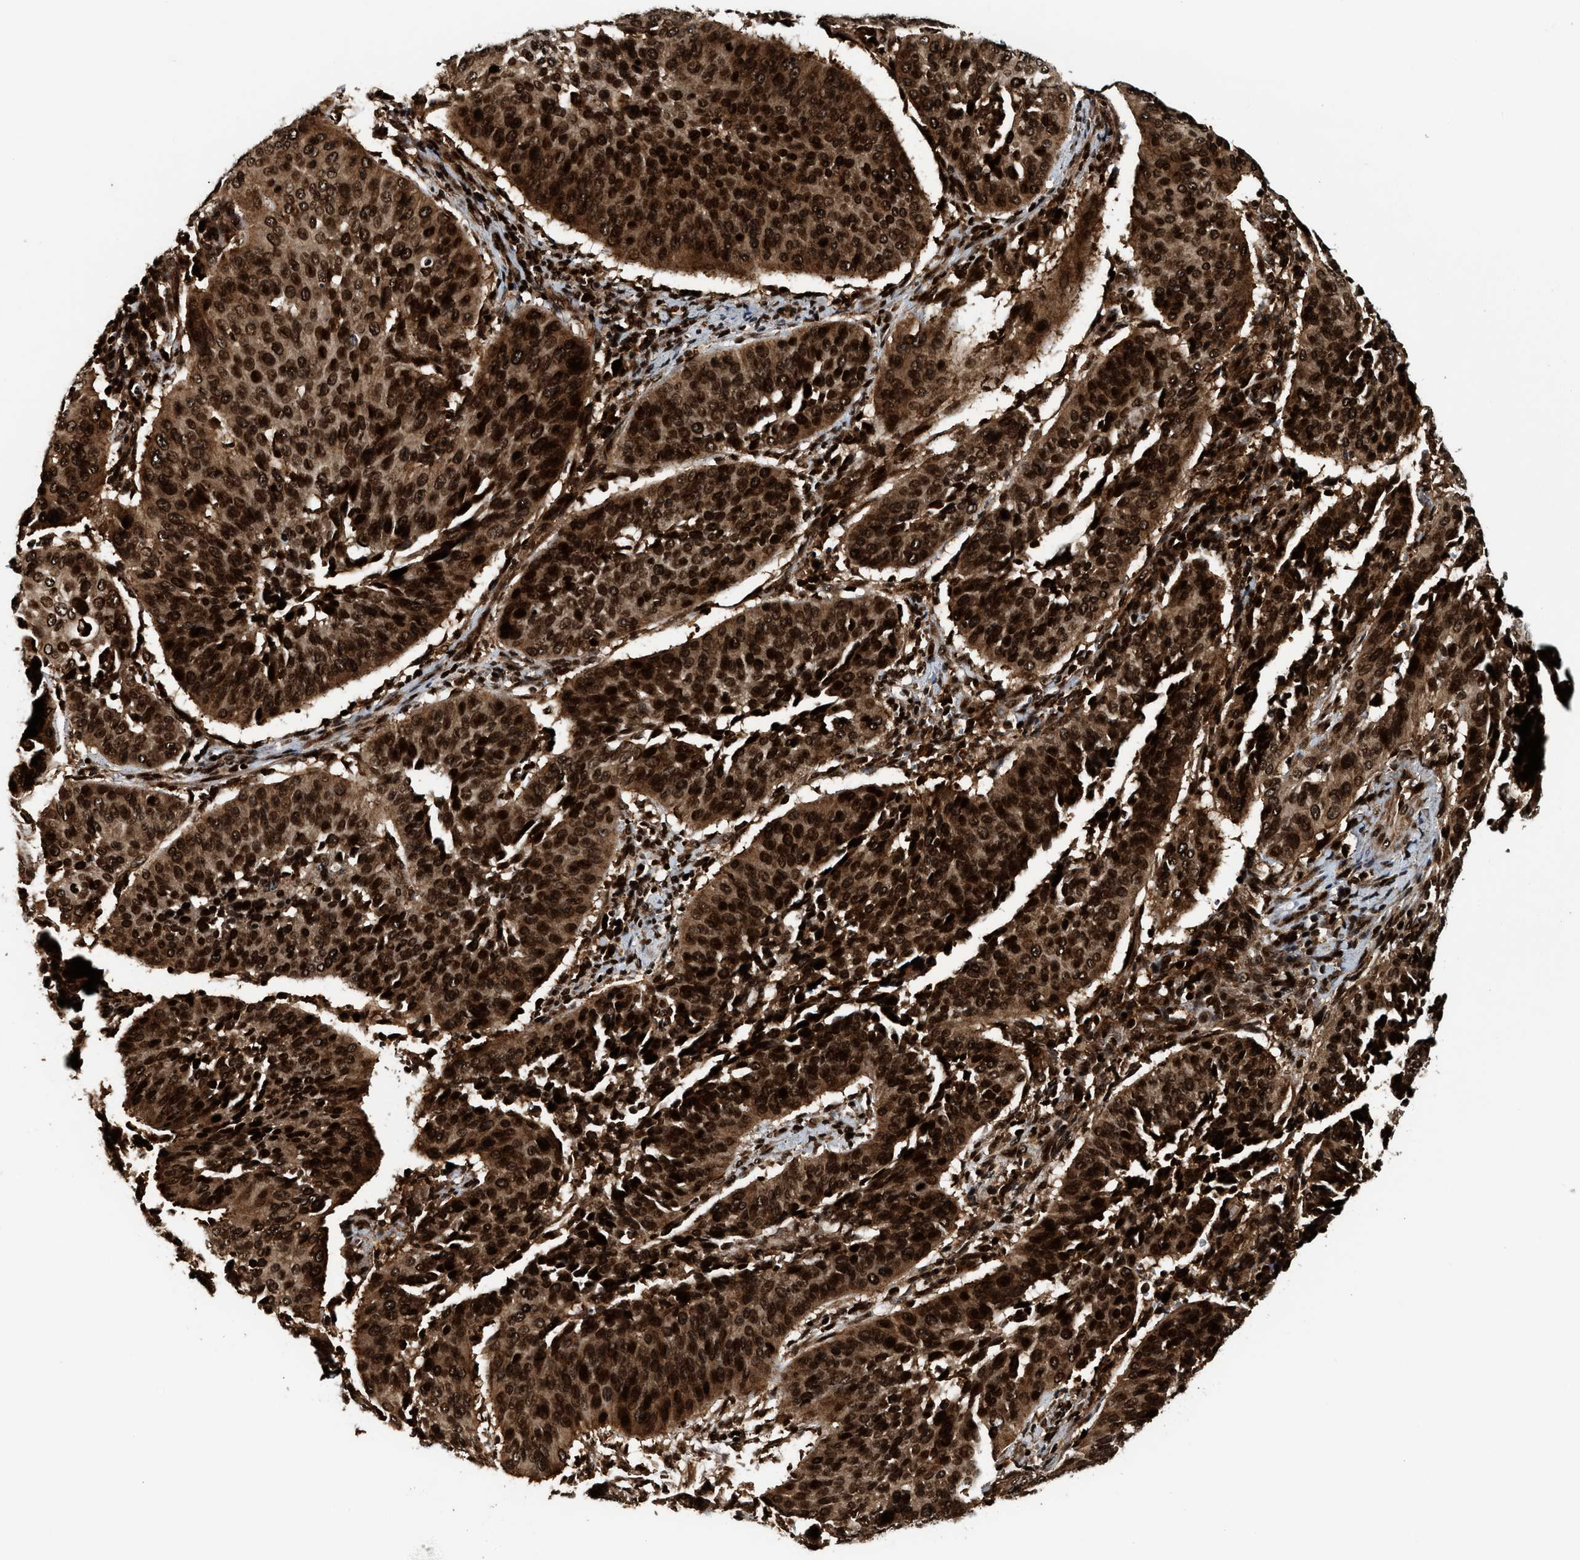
{"staining": {"intensity": "strong", "quantity": ">75%", "location": "cytoplasmic/membranous,nuclear"}, "tissue": "cervical cancer", "cell_type": "Tumor cells", "image_type": "cancer", "snomed": [{"axis": "morphology", "description": "Normal tissue, NOS"}, {"axis": "morphology", "description": "Squamous cell carcinoma, NOS"}, {"axis": "topography", "description": "Cervix"}], "caption": "Strong cytoplasmic/membranous and nuclear expression for a protein is seen in approximately >75% of tumor cells of cervical squamous cell carcinoma using IHC.", "gene": "MDM2", "patient": {"sex": "female", "age": 39}}